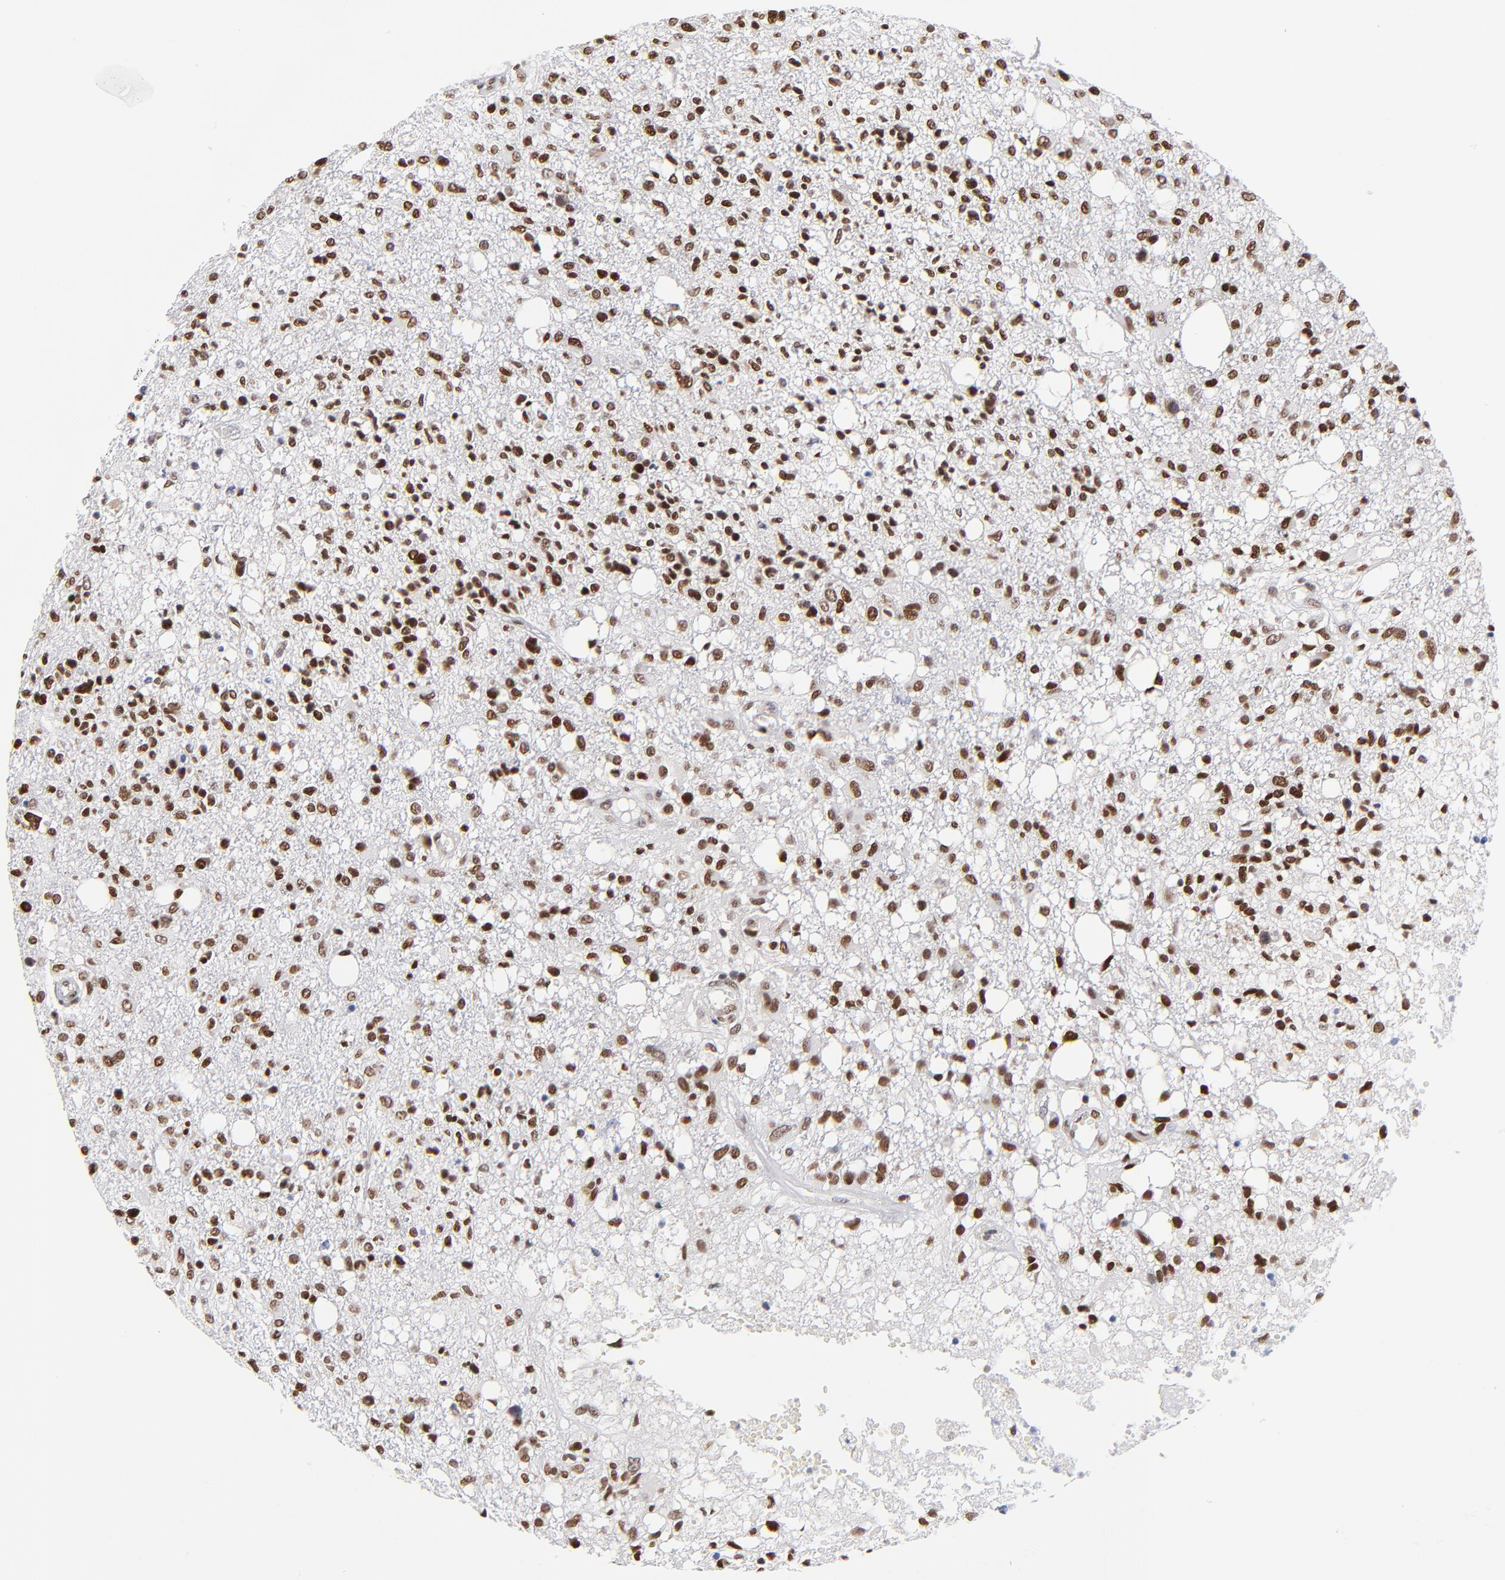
{"staining": {"intensity": "moderate", "quantity": ">75%", "location": "nuclear"}, "tissue": "glioma", "cell_type": "Tumor cells", "image_type": "cancer", "snomed": [{"axis": "morphology", "description": "Glioma, malignant, High grade"}, {"axis": "topography", "description": "Cerebral cortex"}], "caption": "IHC (DAB) staining of malignant high-grade glioma shows moderate nuclear protein positivity in approximately >75% of tumor cells.", "gene": "ZMYM3", "patient": {"sex": "male", "age": 76}}